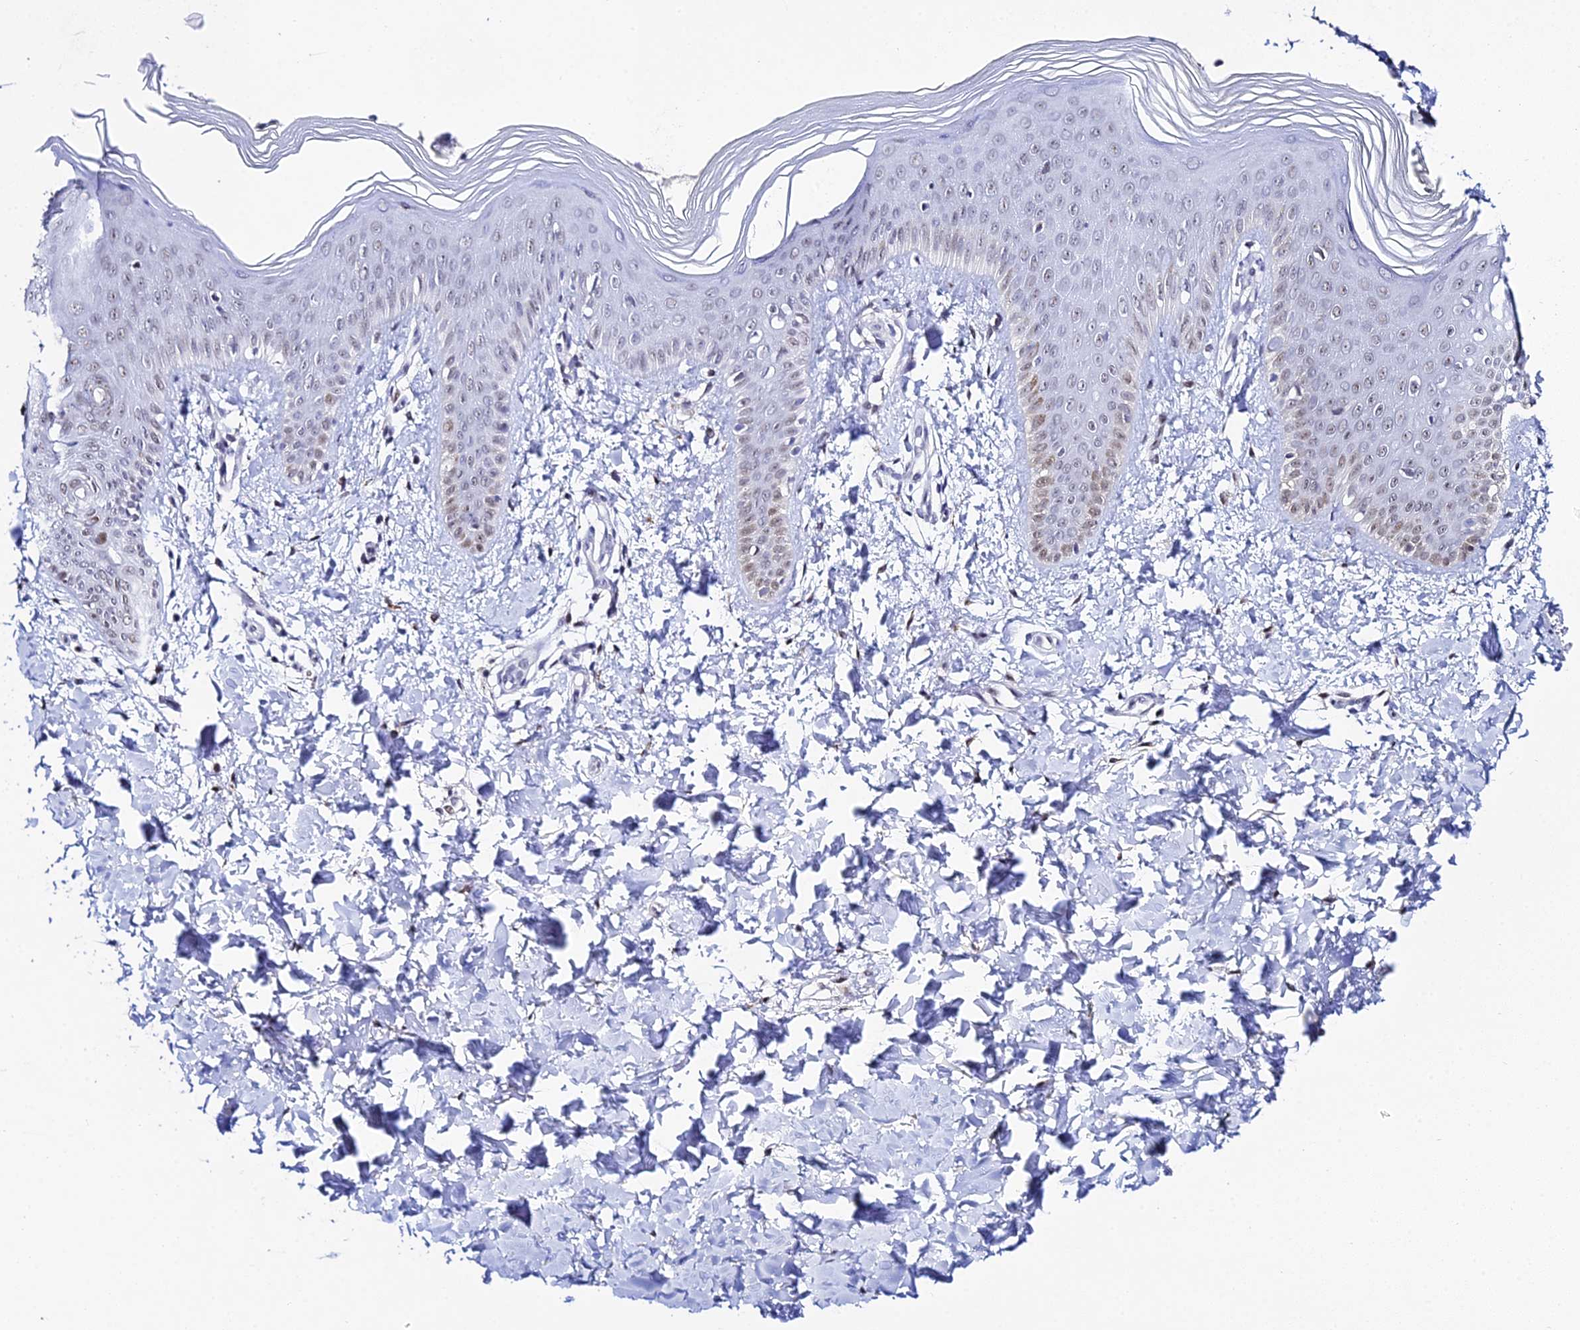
{"staining": {"intensity": "moderate", "quantity": "<25%", "location": "cytoplasmic/membranous,nuclear"}, "tissue": "skin", "cell_type": "Epidermal cells", "image_type": "normal", "snomed": [{"axis": "morphology", "description": "Normal tissue, NOS"}, {"axis": "morphology", "description": "Inflammation, NOS"}, {"axis": "topography", "description": "Soft tissue"}, {"axis": "topography", "description": "Anal"}], "caption": "Brown immunohistochemical staining in benign human skin shows moderate cytoplasmic/membranous,nuclear staining in approximately <25% of epidermal cells. The protein of interest is shown in brown color, while the nuclei are stained blue.", "gene": "POFUT2", "patient": {"sex": "female", "age": 15}}